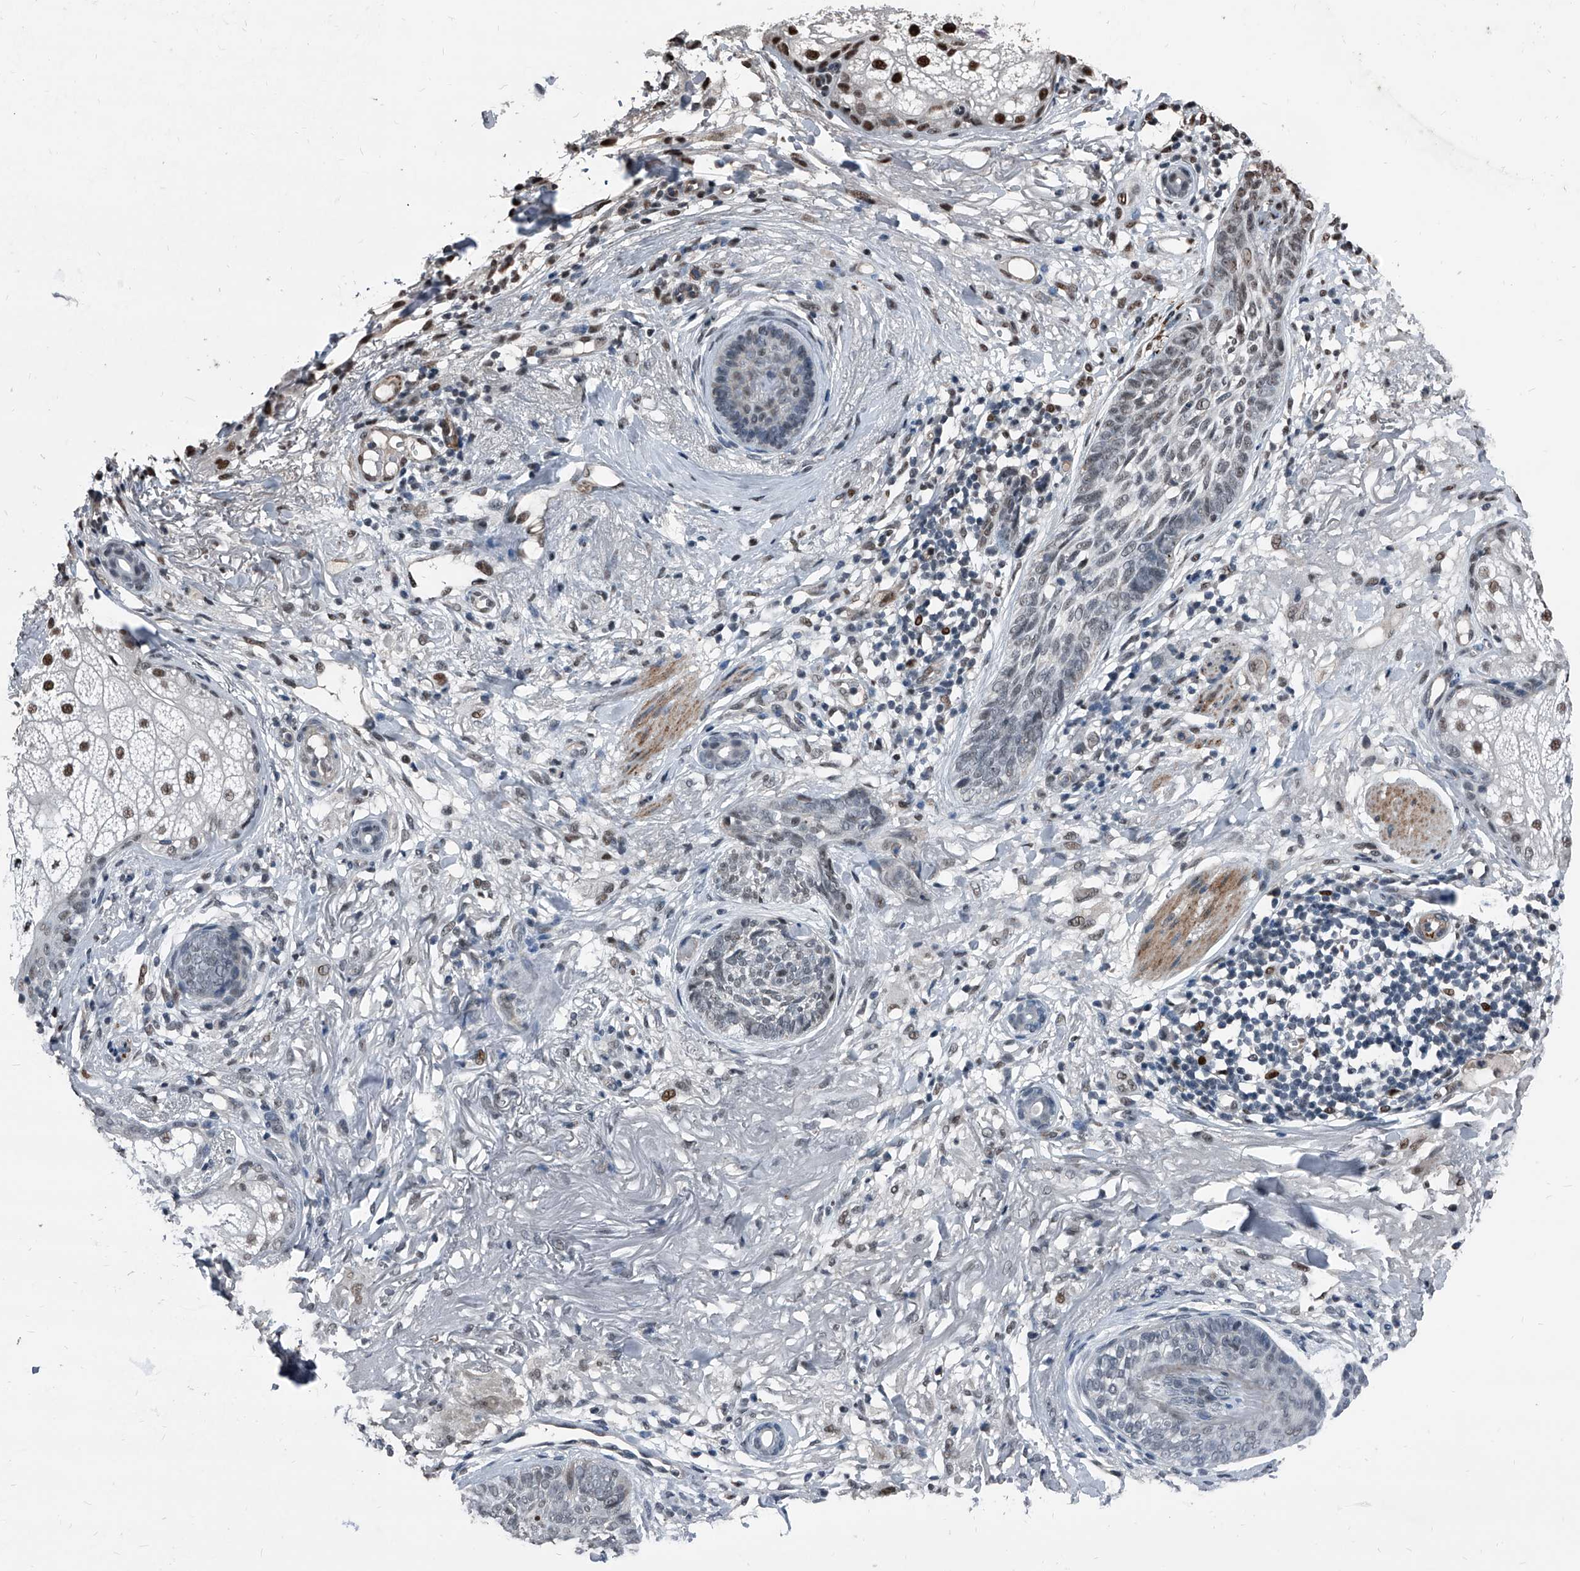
{"staining": {"intensity": "moderate", "quantity": "<25%", "location": "nuclear"}, "tissue": "skin cancer", "cell_type": "Tumor cells", "image_type": "cancer", "snomed": [{"axis": "morphology", "description": "Basal cell carcinoma"}, {"axis": "topography", "description": "Skin"}], "caption": "Moderate nuclear protein positivity is appreciated in about <25% of tumor cells in skin basal cell carcinoma.", "gene": "MEN1", "patient": {"sex": "male", "age": 85}}